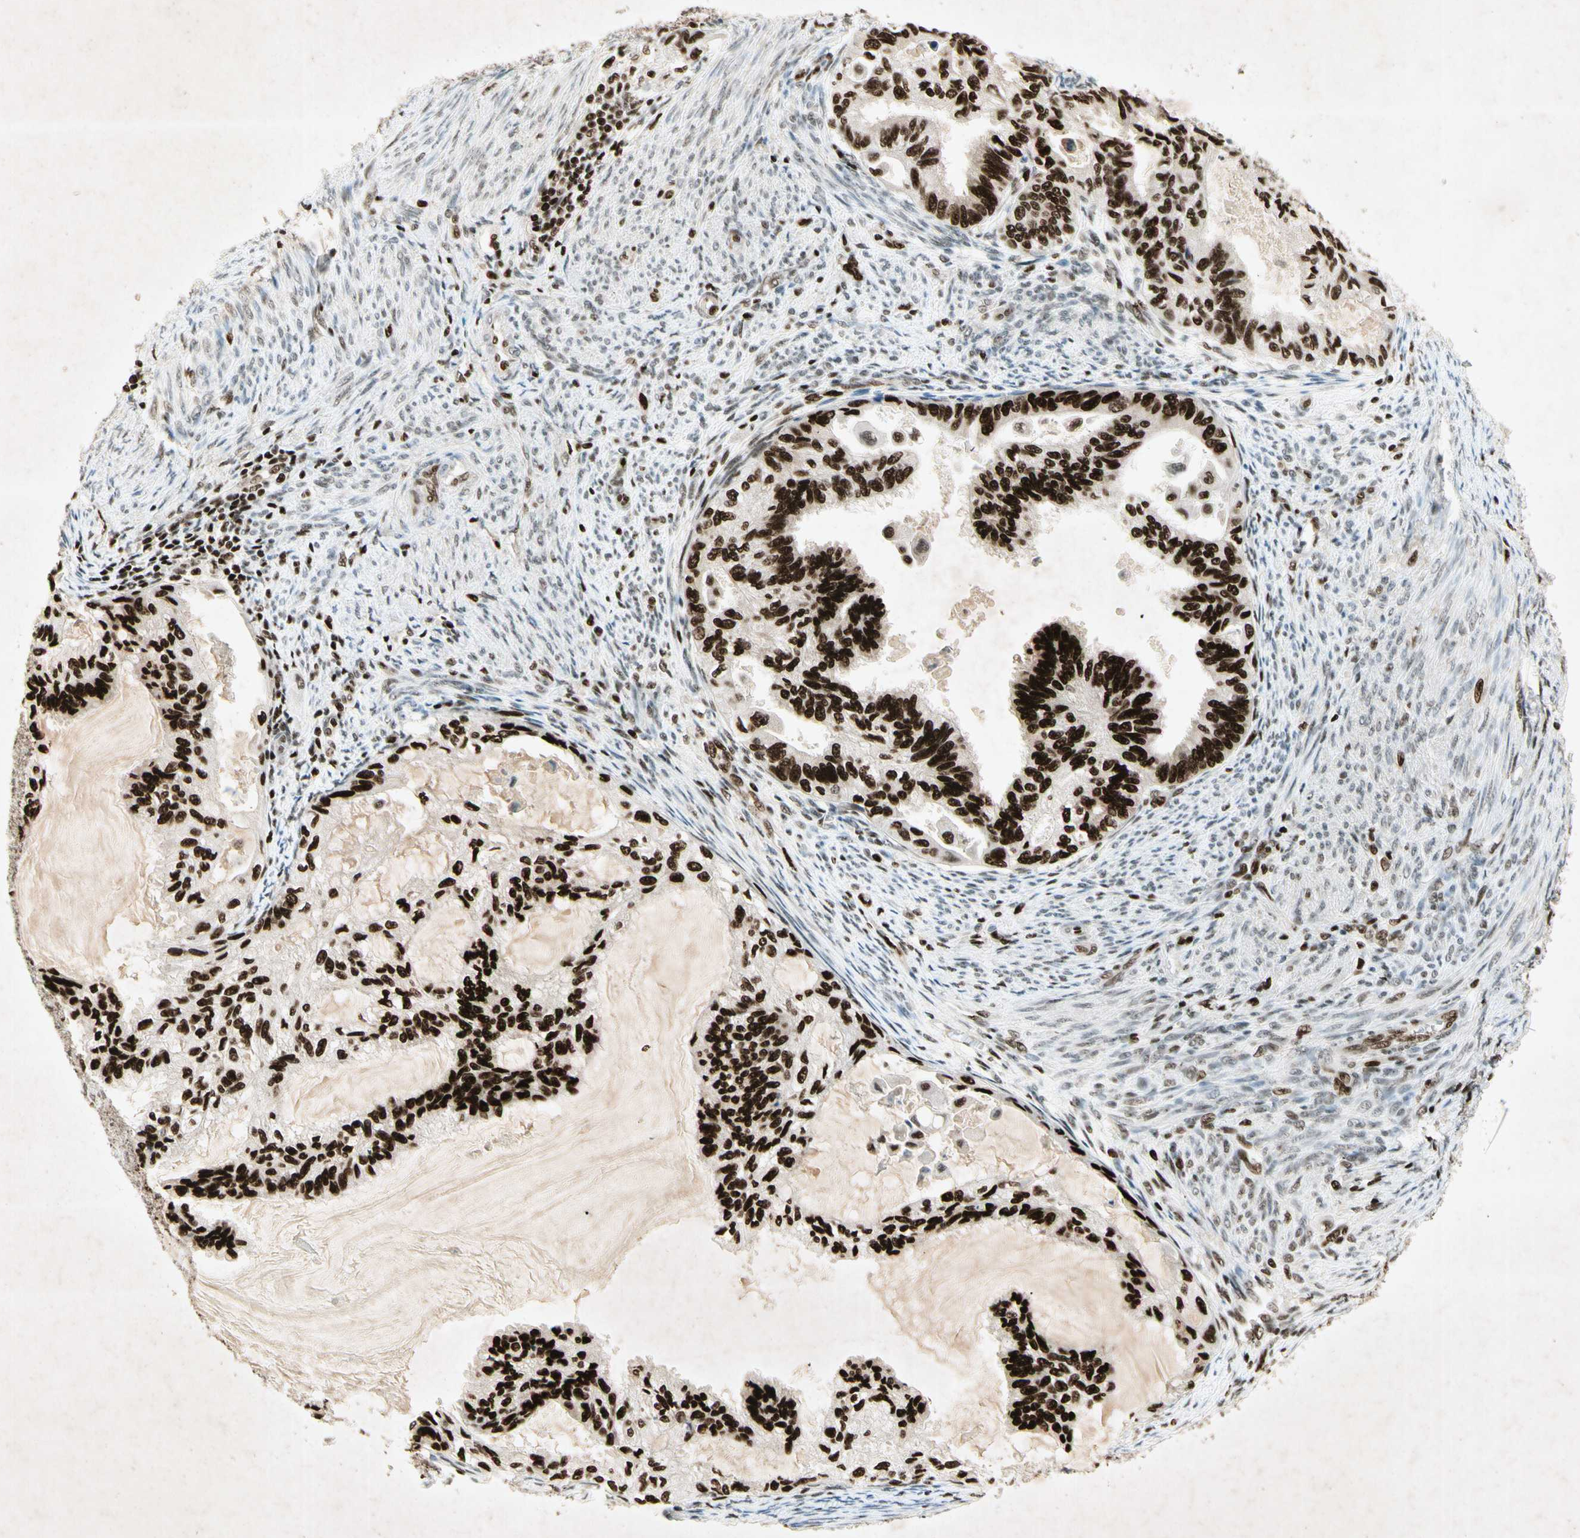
{"staining": {"intensity": "strong", "quantity": ">75%", "location": "nuclear"}, "tissue": "cervical cancer", "cell_type": "Tumor cells", "image_type": "cancer", "snomed": [{"axis": "morphology", "description": "Normal tissue, NOS"}, {"axis": "morphology", "description": "Adenocarcinoma, NOS"}, {"axis": "topography", "description": "Cervix"}, {"axis": "topography", "description": "Endometrium"}], "caption": "Strong nuclear expression for a protein is appreciated in about >75% of tumor cells of cervical adenocarcinoma using immunohistochemistry (IHC).", "gene": "RNF43", "patient": {"sex": "female", "age": 86}}